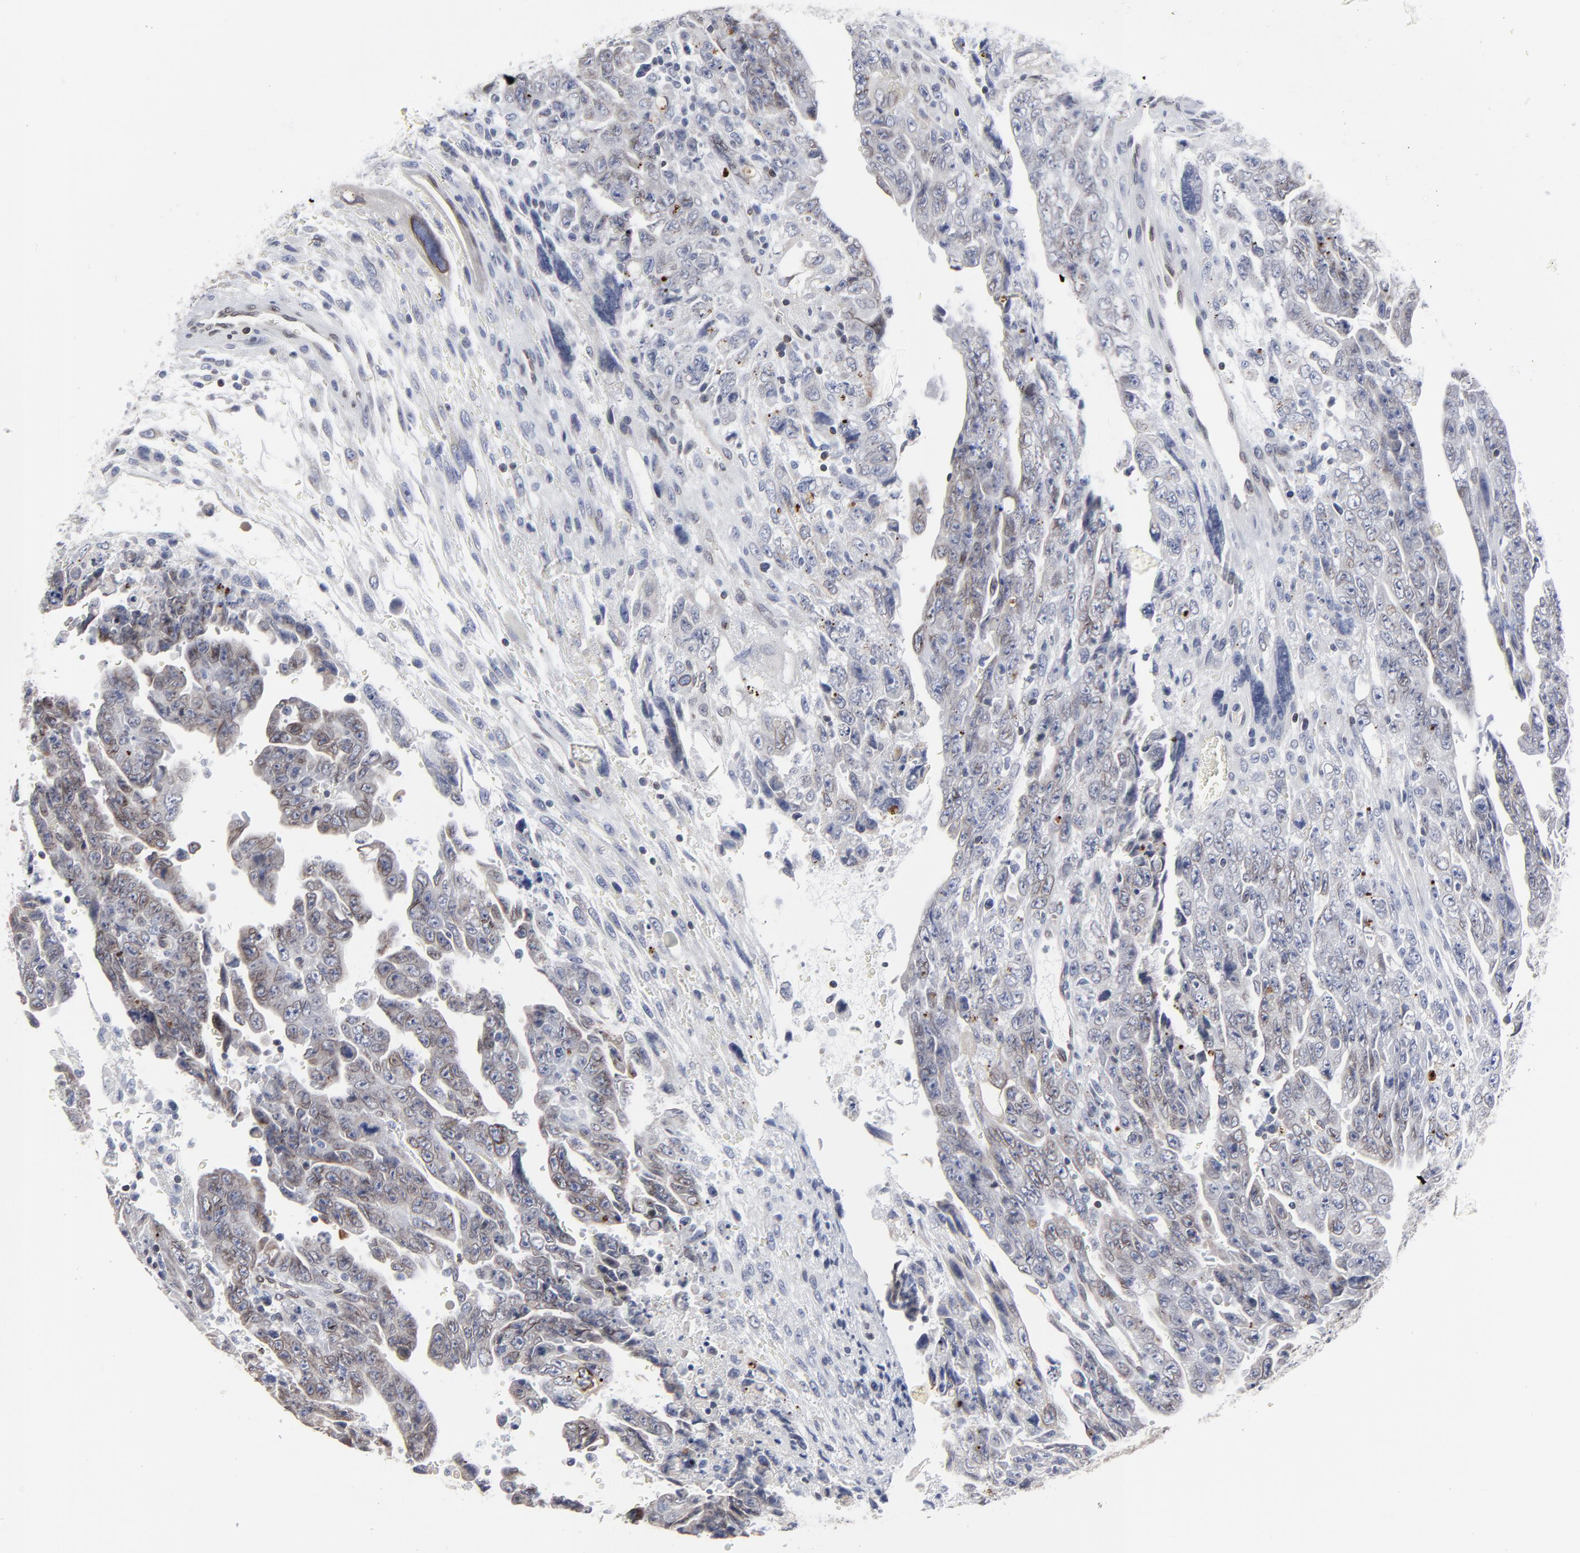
{"staining": {"intensity": "weak", "quantity": "25%-75%", "location": "cytoplasmic/membranous"}, "tissue": "testis cancer", "cell_type": "Tumor cells", "image_type": "cancer", "snomed": [{"axis": "morphology", "description": "Carcinoma, Embryonal, NOS"}, {"axis": "topography", "description": "Testis"}], "caption": "Protein analysis of testis cancer tissue reveals weak cytoplasmic/membranous staining in about 25%-75% of tumor cells.", "gene": "SYNE2", "patient": {"sex": "male", "age": 28}}